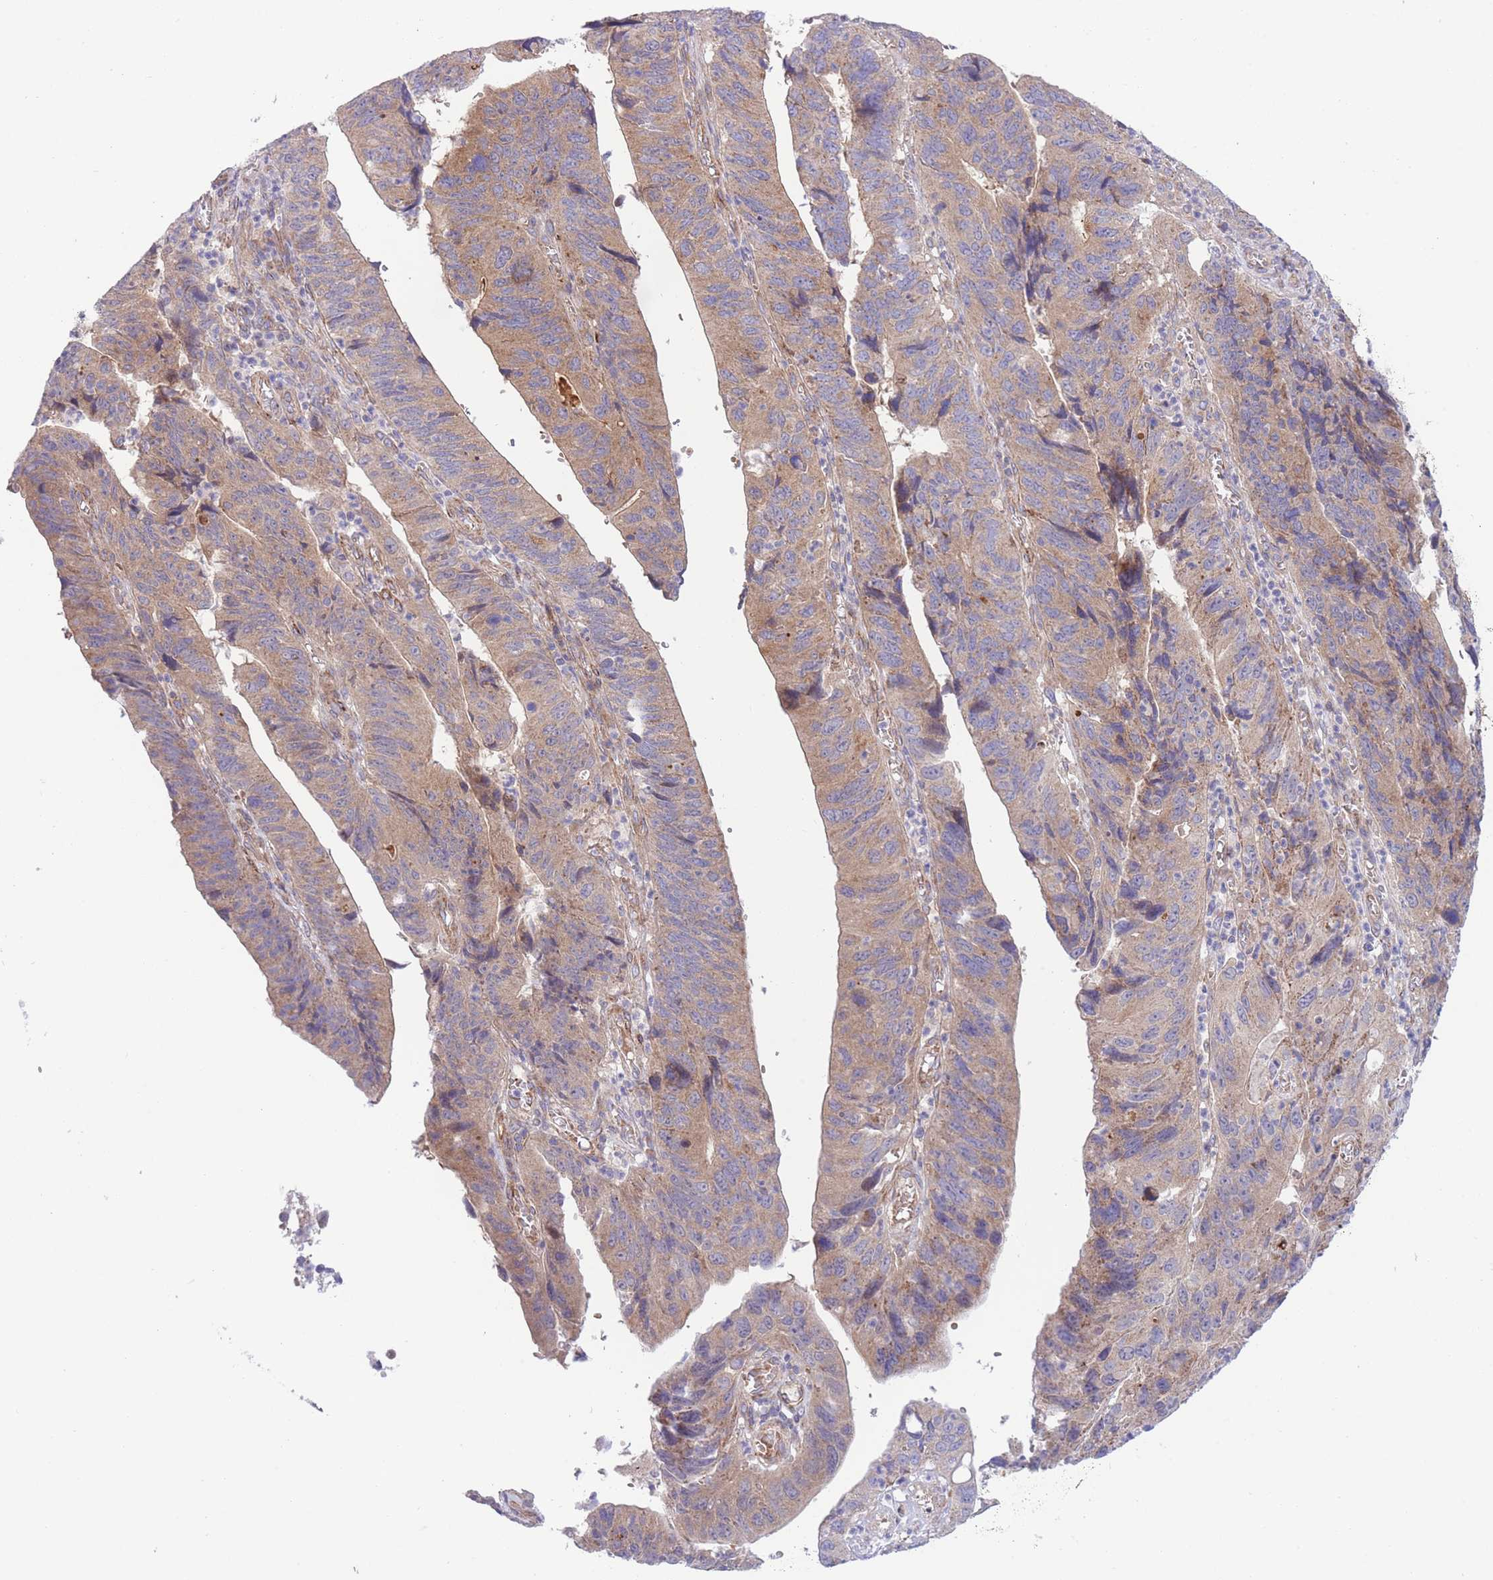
{"staining": {"intensity": "weak", "quantity": ">75%", "location": "cytoplasmic/membranous"}, "tissue": "stomach cancer", "cell_type": "Tumor cells", "image_type": "cancer", "snomed": [{"axis": "morphology", "description": "Adenocarcinoma, NOS"}, {"axis": "topography", "description": "Stomach"}], "caption": "Immunohistochemical staining of human stomach adenocarcinoma exhibits weak cytoplasmic/membranous protein expression in approximately >75% of tumor cells.", "gene": "CHAC1", "patient": {"sex": "male", "age": 59}}